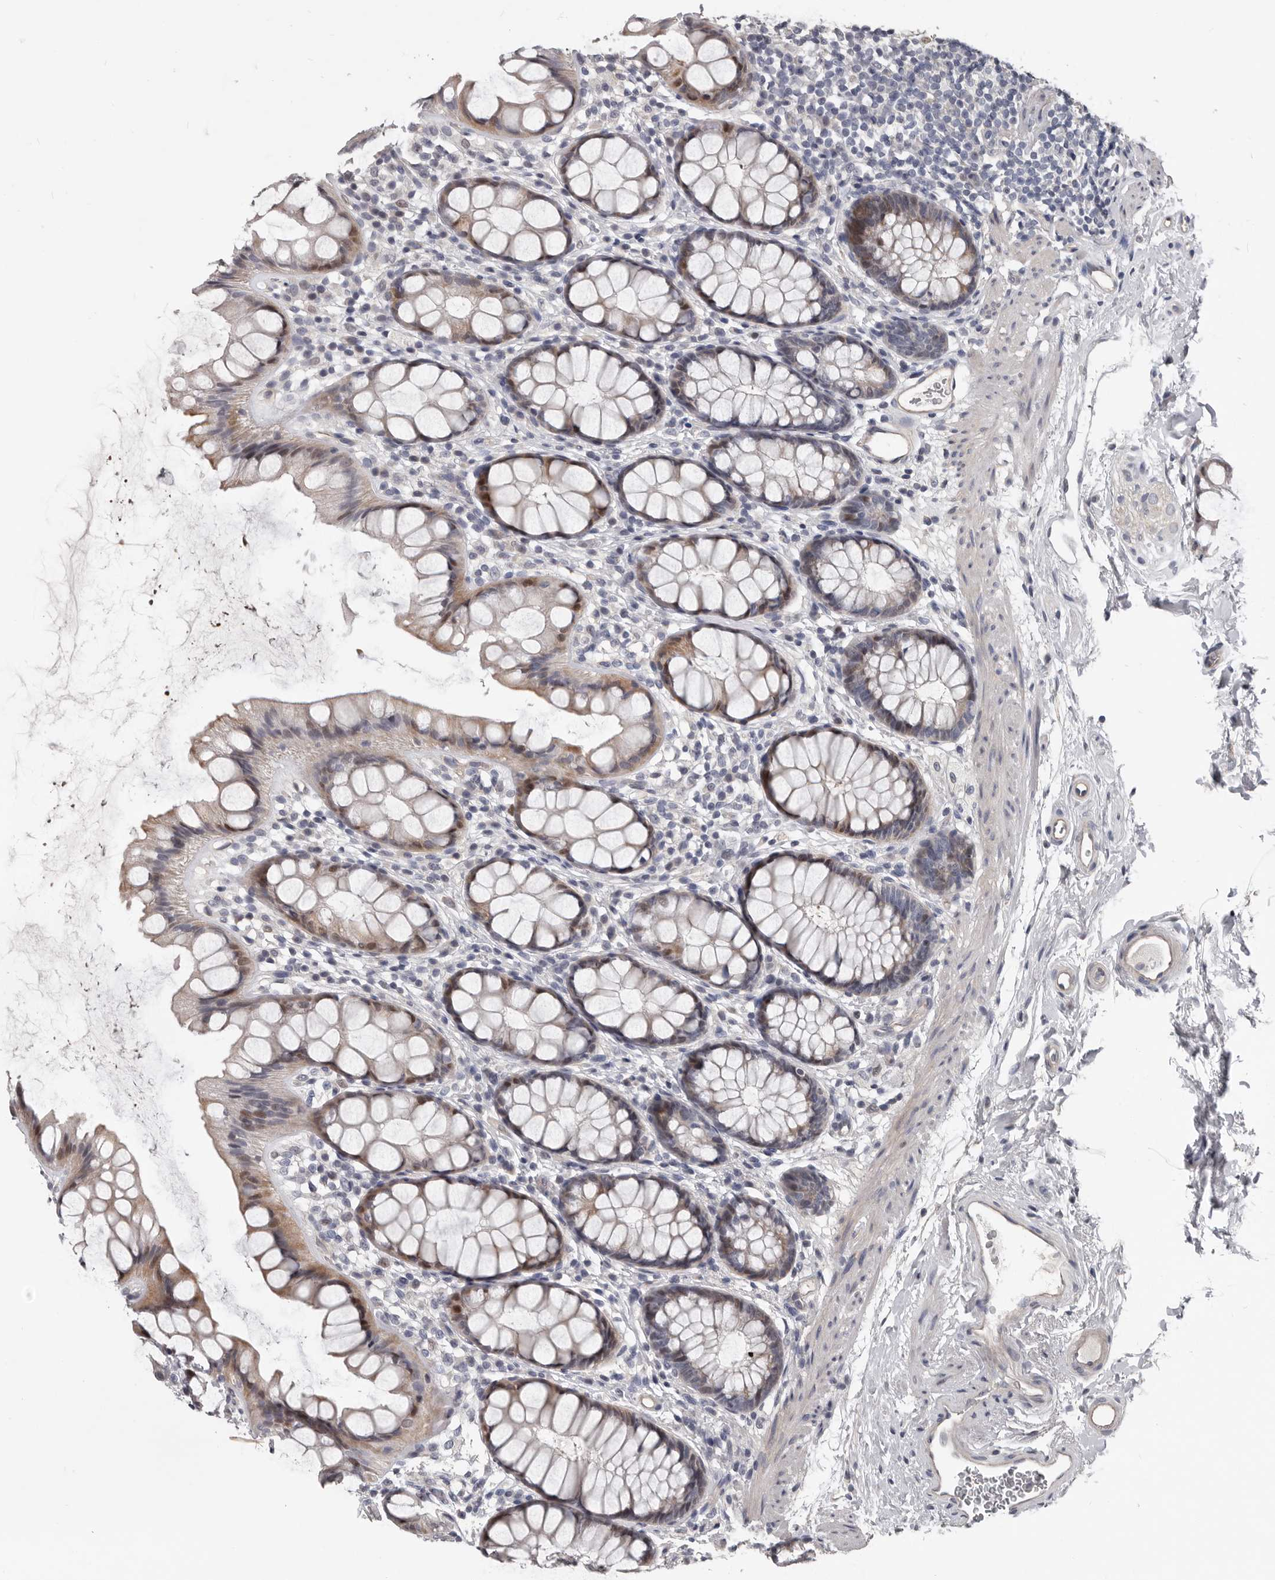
{"staining": {"intensity": "moderate", "quantity": "25%-75%", "location": "cytoplasmic/membranous,nuclear"}, "tissue": "rectum", "cell_type": "Glandular cells", "image_type": "normal", "snomed": [{"axis": "morphology", "description": "Normal tissue, NOS"}, {"axis": "topography", "description": "Rectum"}], "caption": "High-magnification brightfield microscopy of normal rectum stained with DAB (3,3'-diaminobenzidine) (brown) and counterstained with hematoxylin (blue). glandular cells exhibit moderate cytoplasmic/membranous,nuclear staining is seen in about25%-75% of cells.", "gene": "RNF217", "patient": {"sex": "female", "age": 65}}